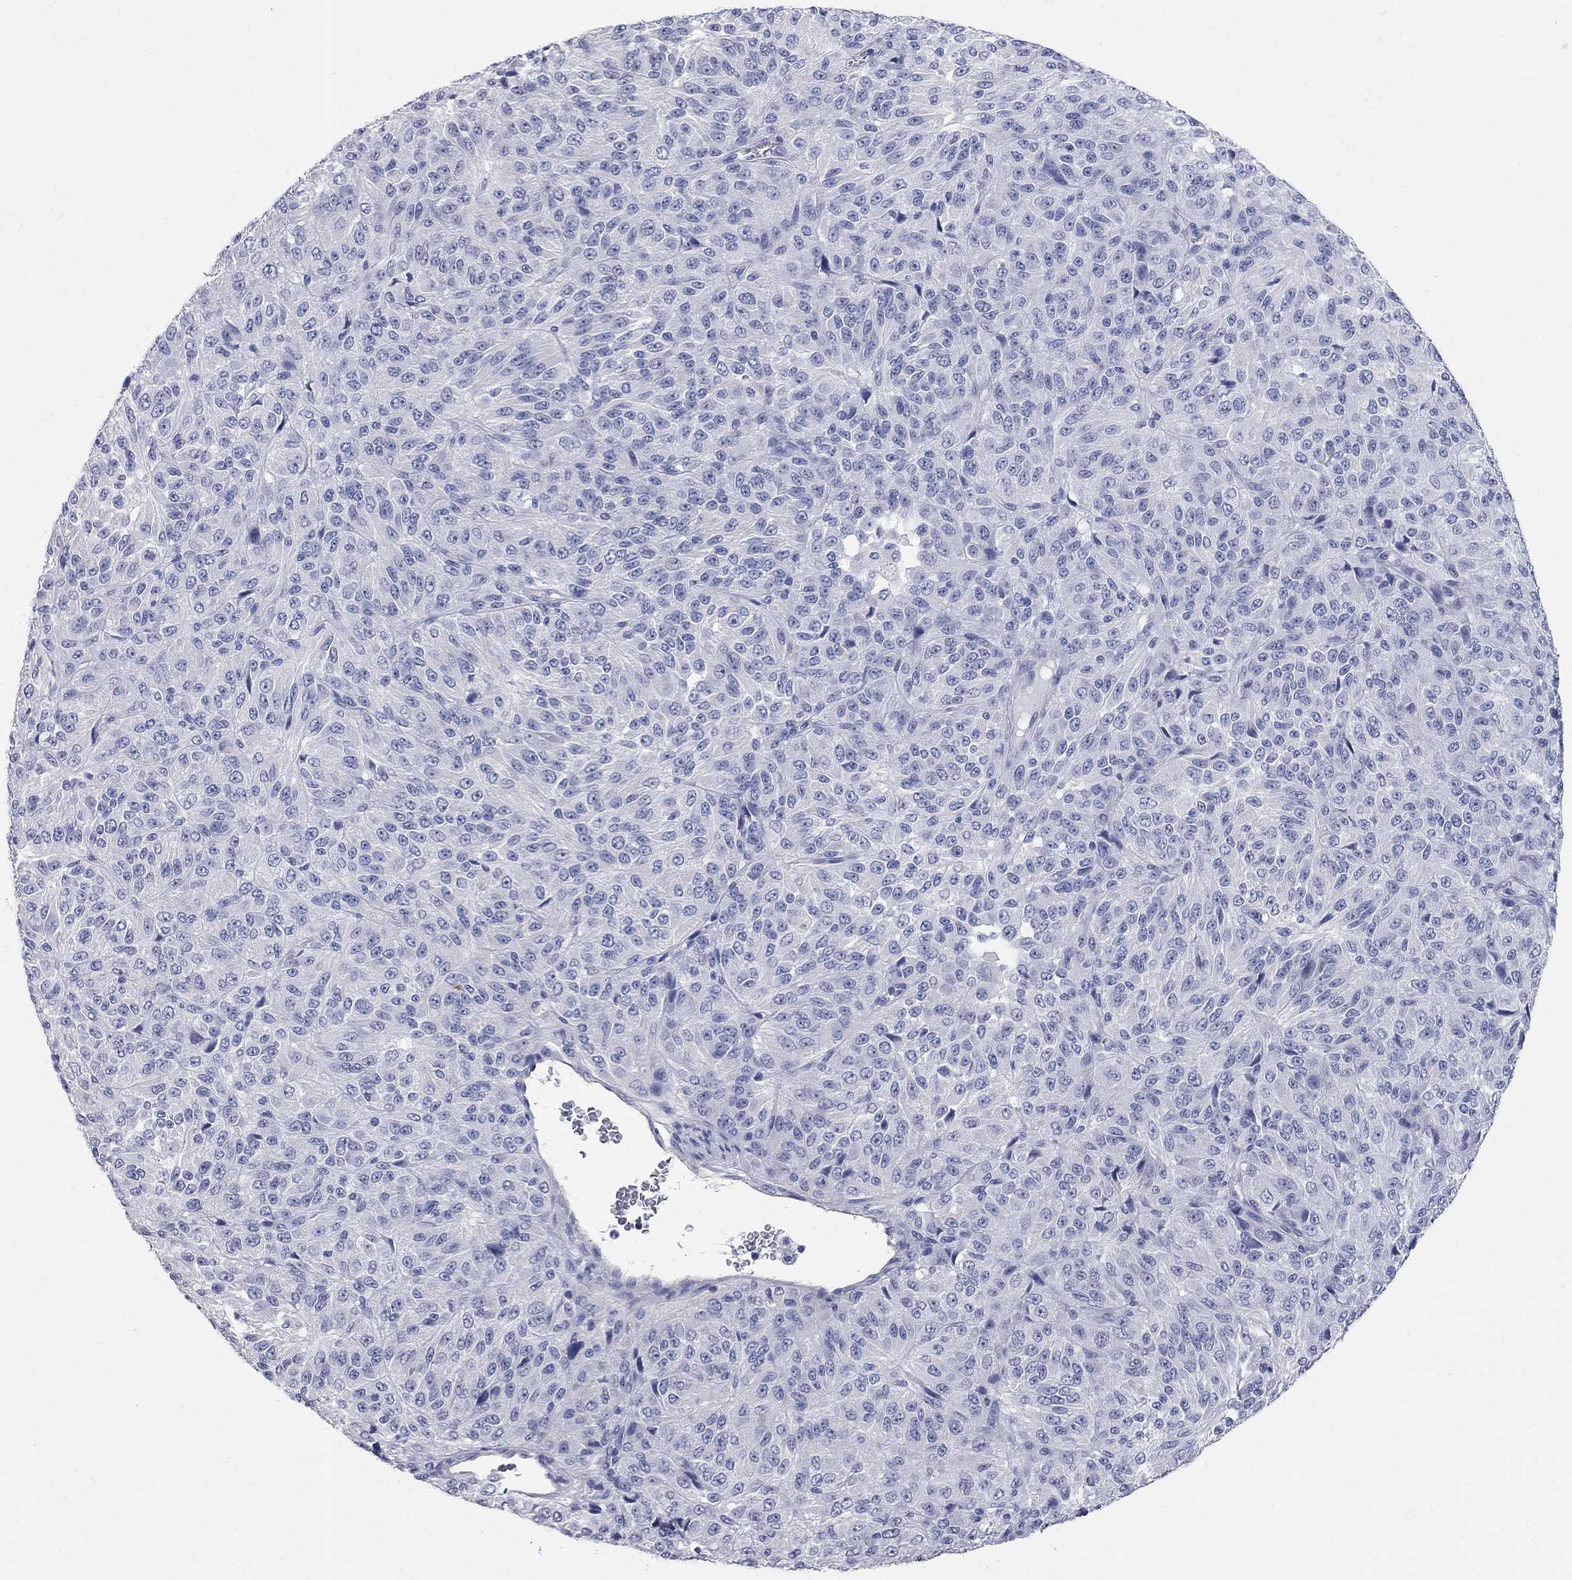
{"staining": {"intensity": "negative", "quantity": "none", "location": "none"}, "tissue": "melanoma", "cell_type": "Tumor cells", "image_type": "cancer", "snomed": [{"axis": "morphology", "description": "Malignant melanoma, Metastatic site"}, {"axis": "topography", "description": "Brain"}], "caption": "A high-resolution micrograph shows immunohistochemistry (IHC) staining of malignant melanoma (metastatic site), which exhibits no significant expression in tumor cells.", "gene": "AOX1", "patient": {"sex": "female", "age": 56}}